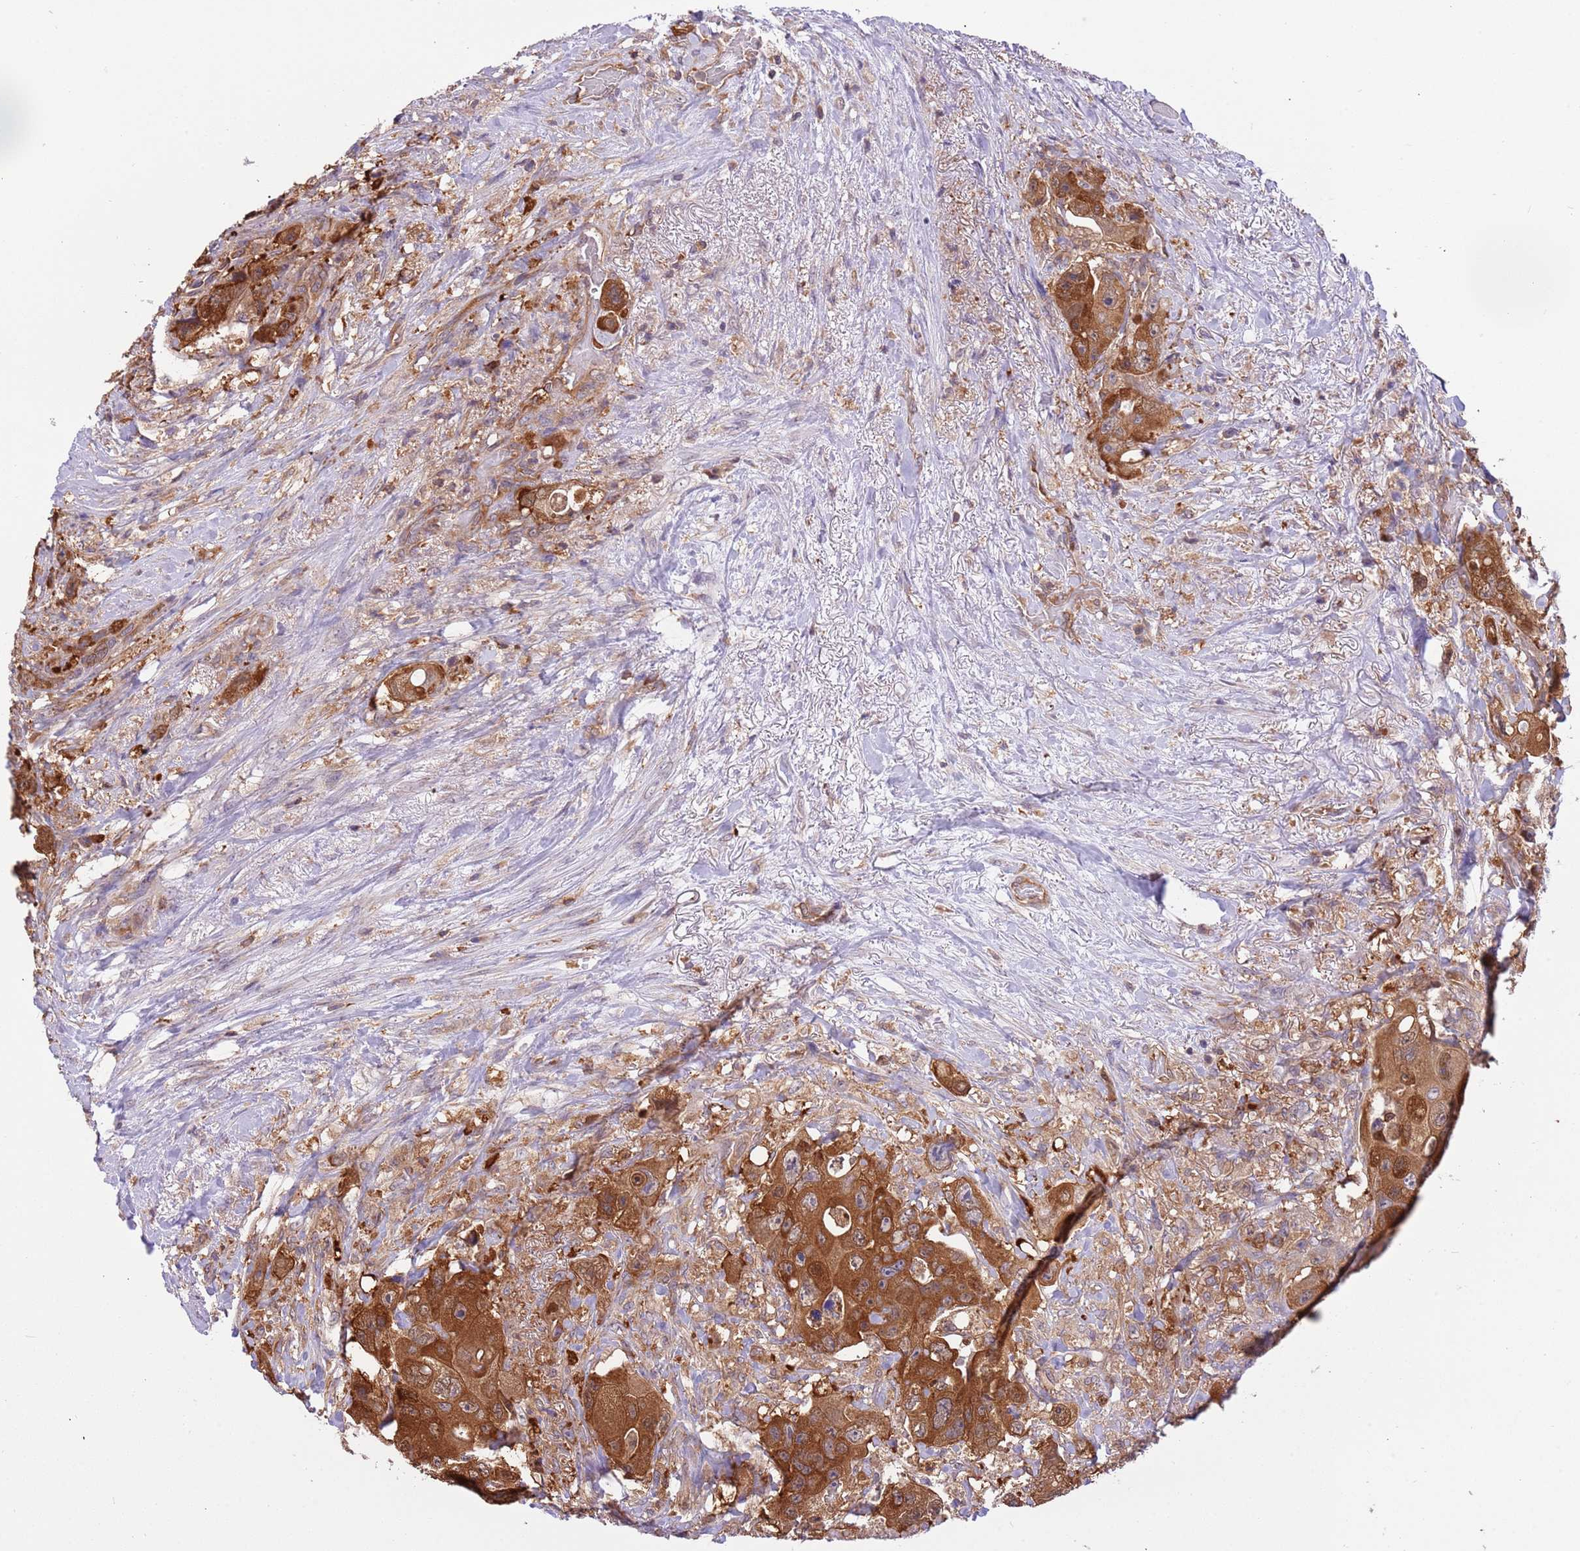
{"staining": {"intensity": "strong", "quantity": ">75%", "location": "cytoplasmic/membranous"}, "tissue": "colorectal cancer", "cell_type": "Tumor cells", "image_type": "cancer", "snomed": [{"axis": "morphology", "description": "Adenocarcinoma, NOS"}, {"axis": "topography", "description": "Colon"}], "caption": "Colorectal cancer (adenocarcinoma) tissue demonstrates strong cytoplasmic/membranous expression in approximately >75% of tumor cells", "gene": "STIP1", "patient": {"sex": "female", "age": 46}}